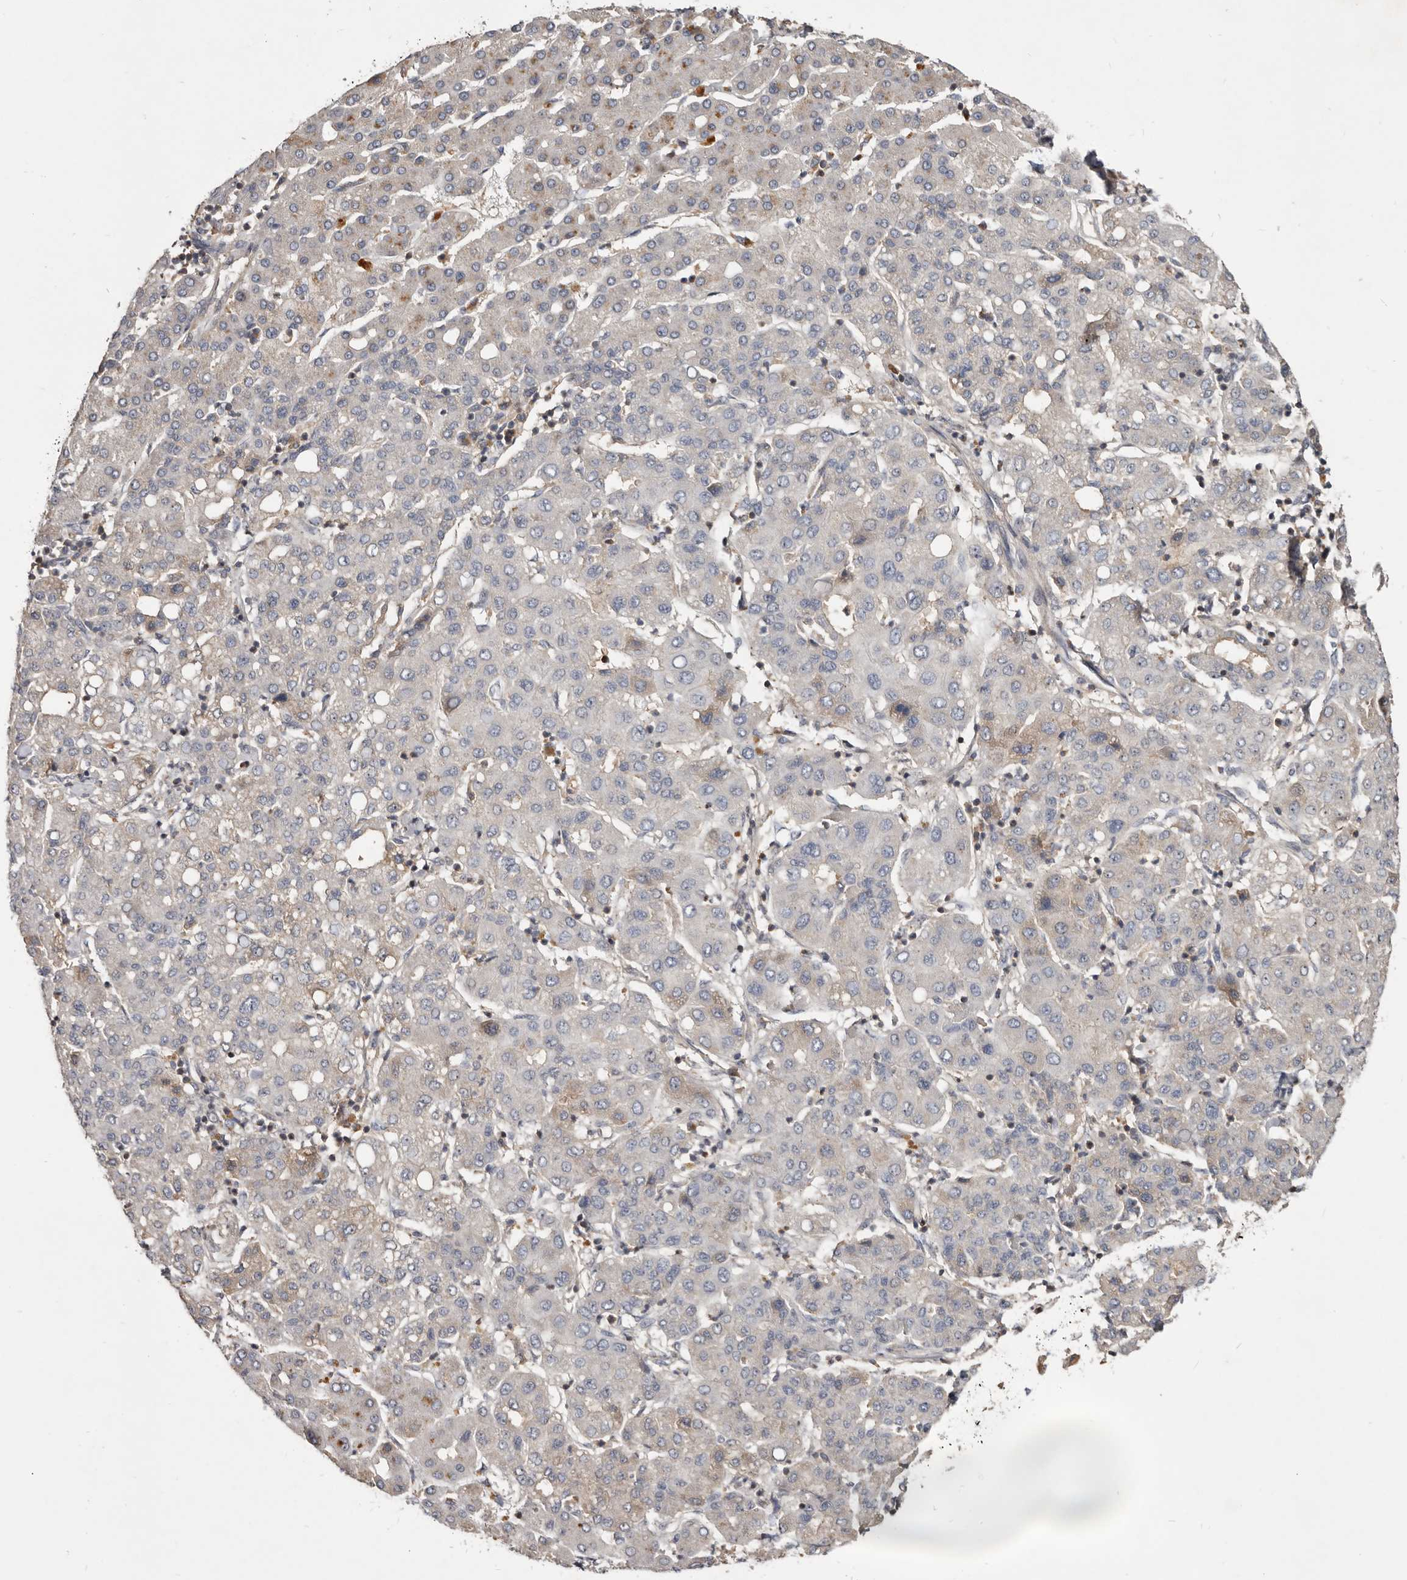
{"staining": {"intensity": "weak", "quantity": "25%-75%", "location": "cytoplasmic/membranous"}, "tissue": "liver cancer", "cell_type": "Tumor cells", "image_type": "cancer", "snomed": [{"axis": "morphology", "description": "Carcinoma, Hepatocellular, NOS"}, {"axis": "topography", "description": "Liver"}], "caption": "Immunohistochemical staining of human hepatocellular carcinoma (liver) displays low levels of weak cytoplasmic/membranous protein expression in approximately 25%-75% of tumor cells. (DAB IHC with brightfield microscopy, high magnification).", "gene": "TTC39A", "patient": {"sex": "male", "age": 65}}